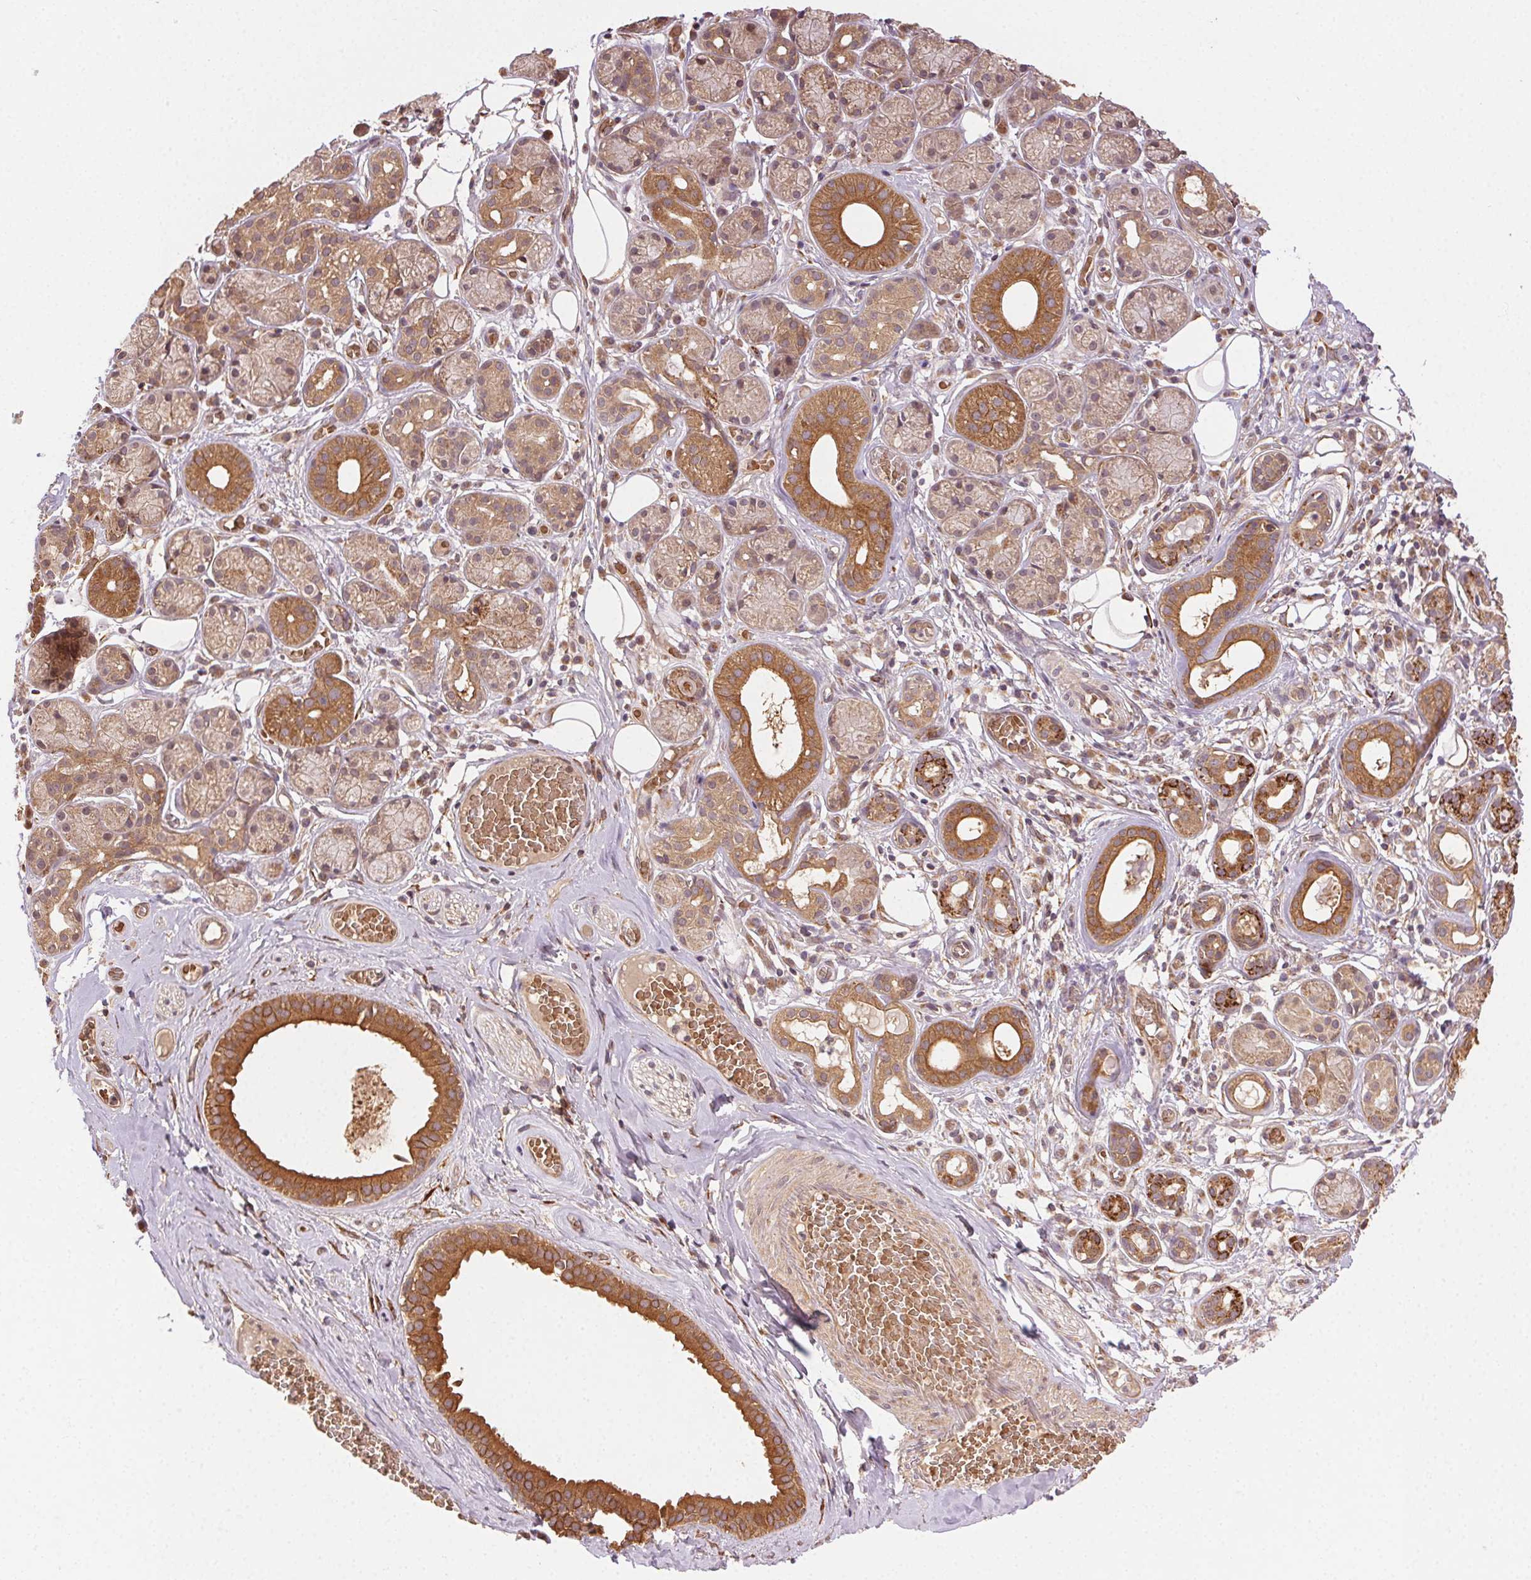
{"staining": {"intensity": "strong", "quantity": "25%-75%", "location": "cytoplasmic/membranous"}, "tissue": "salivary gland", "cell_type": "Glandular cells", "image_type": "normal", "snomed": [{"axis": "morphology", "description": "Normal tissue, NOS"}, {"axis": "topography", "description": "Salivary gland"}, {"axis": "topography", "description": "Peripheral nerve tissue"}], "caption": "Protein staining demonstrates strong cytoplasmic/membranous positivity in about 25%-75% of glandular cells in benign salivary gland.", "gene": "KLHL15", "patient": {"sex": "male", "age": 71}}